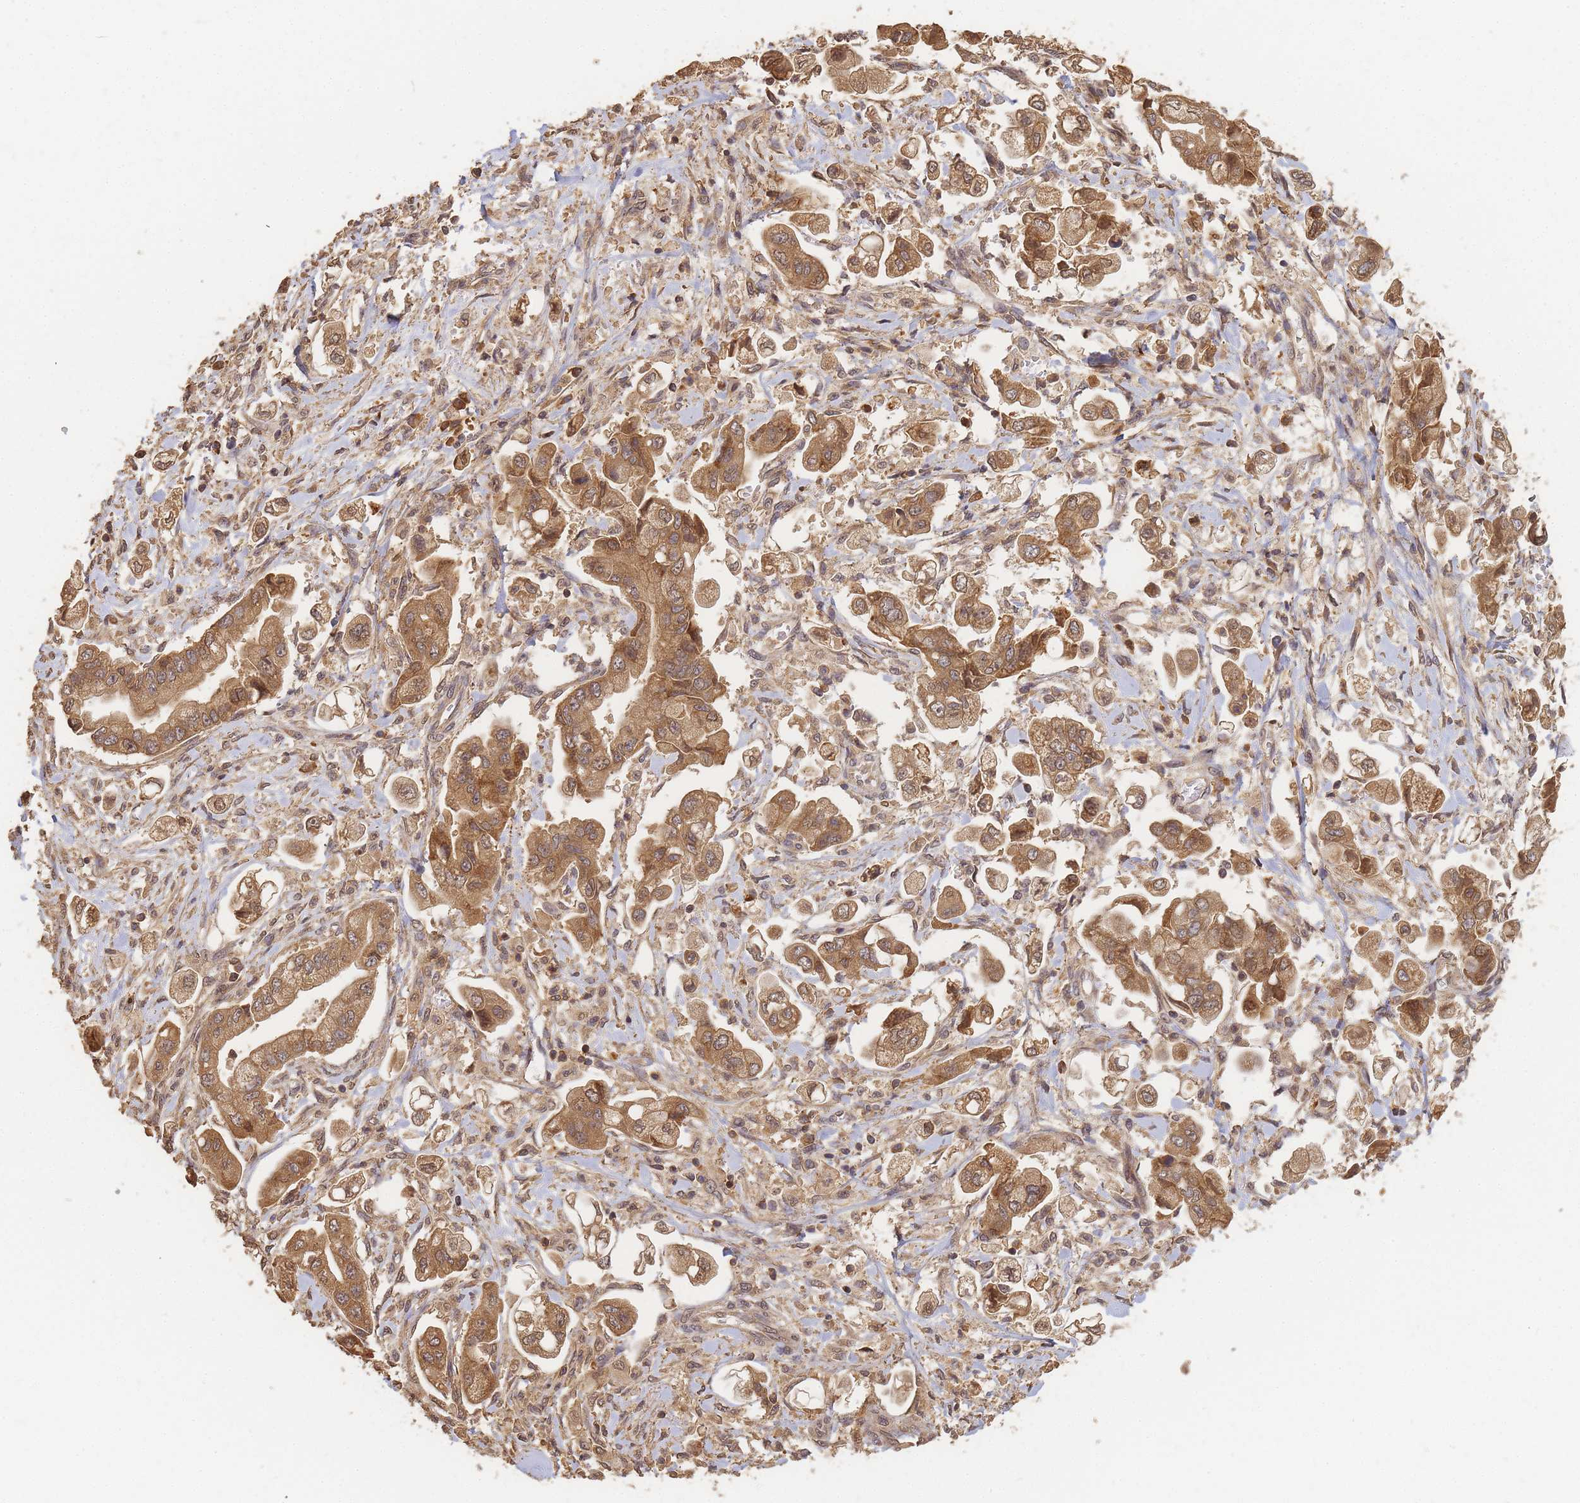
{"staining": {"intensity": "moderate", "quantity": ">75%", "location": "cytoplasmic/membranous,nuclear"}, "tissue": "stomach cancer", "cell_type": "Tumor cells", "image_type": "cancer", "snomed": [{"axis": "morphology", "description": "Adenocarcinoma, NOS"}, {"axis": "topography", "description": "Stomach"}], "caption": "Brown immunohistochemical staining in human stomach cancer displays moderate cytoplasmic/membranous and nuclear positivity in about >75% of tumor cells.", "gene": "ALKBH1", "patient": {"sex": "male", "age": 62}}